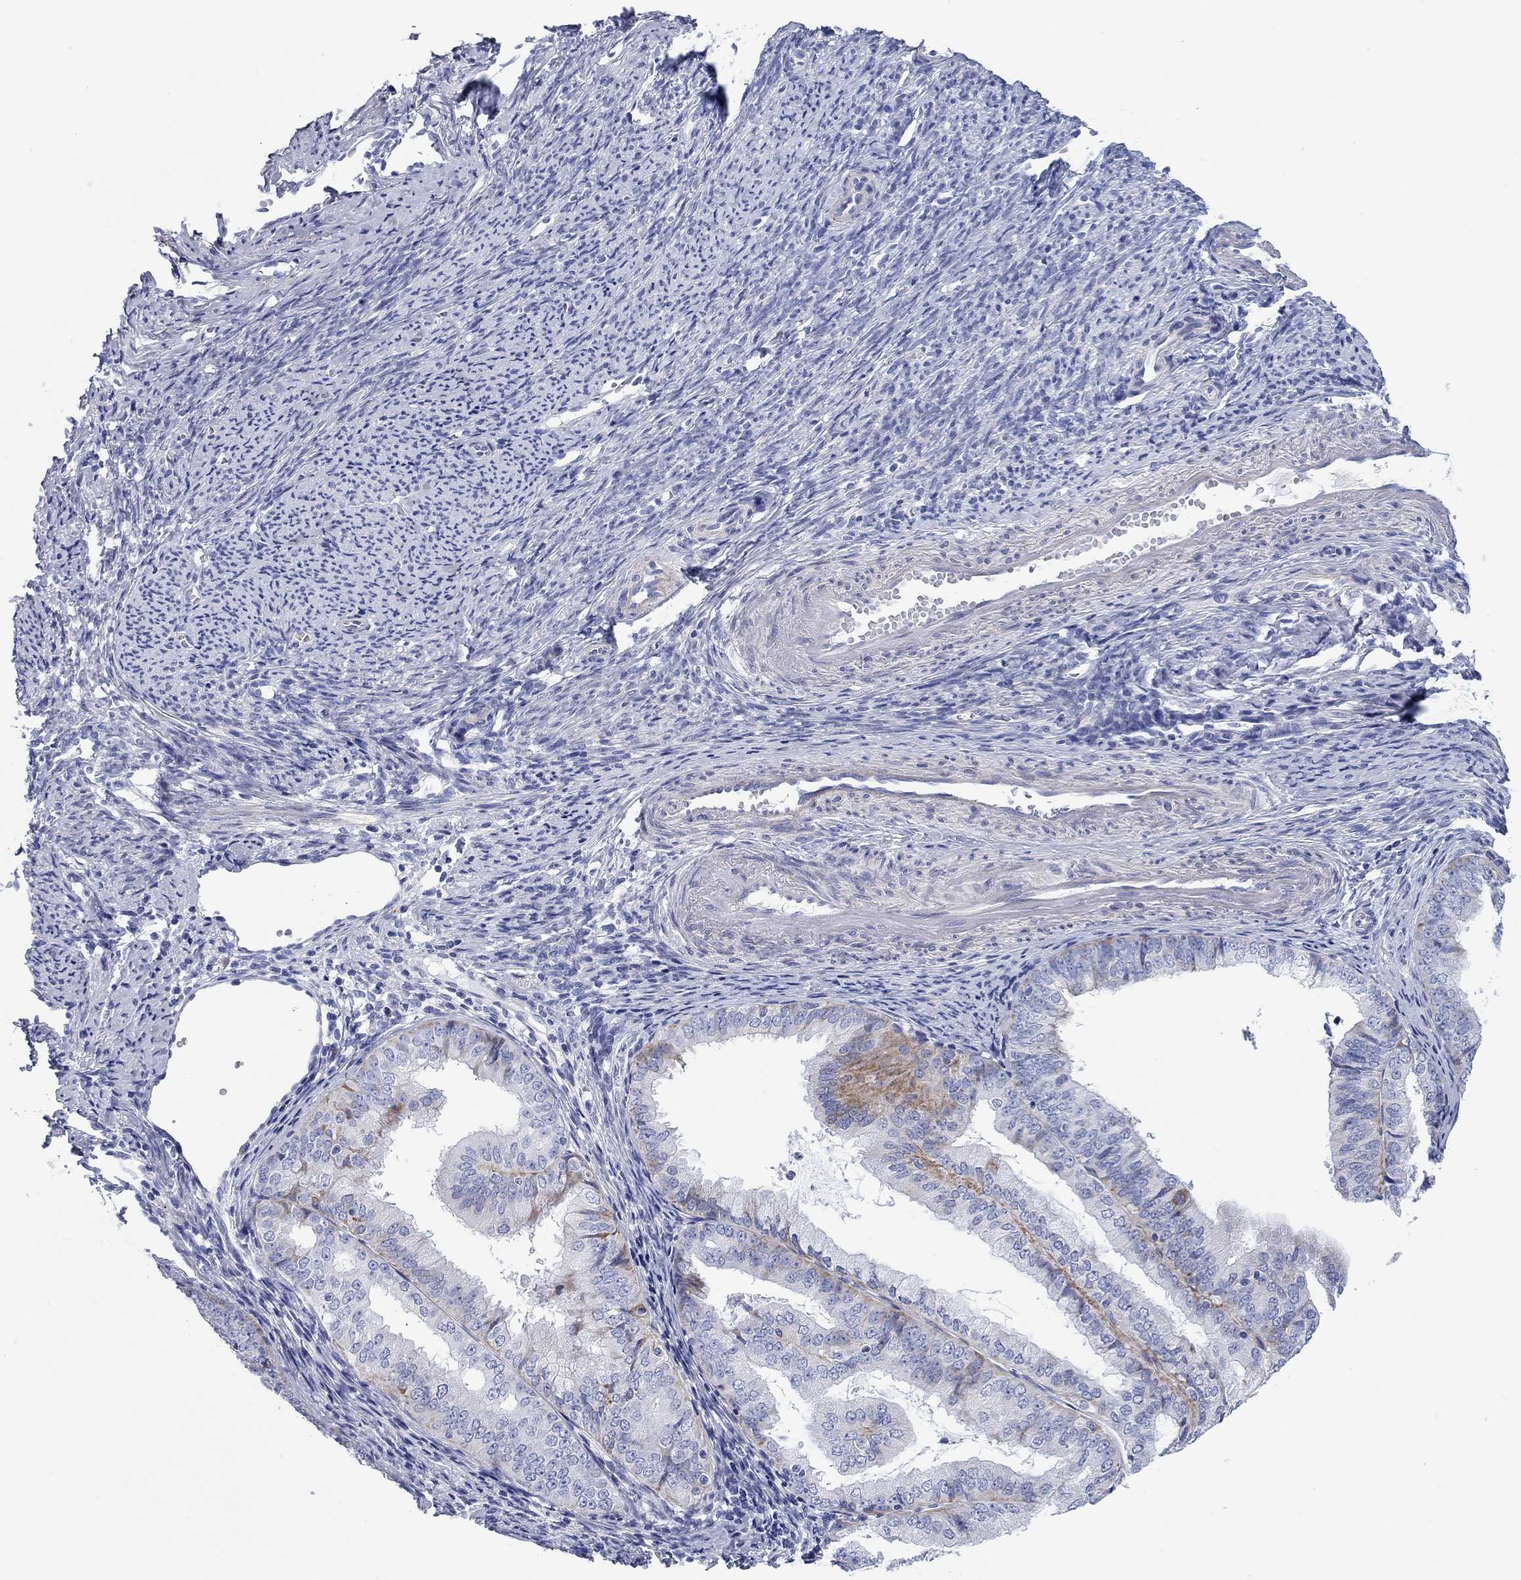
{"staining": {"intensity": "weak", "quantity": "<25%", "location": "cytoplasmic/membranous"}, "tissue": "endometrial cancer", "cell_type": "Tumor cells", "image_type": "cancer", "snomed": [{"axis": "morphology", "description": "Adenocarcinoma, NOS"}, {"axis": "topography", "description": "Endometrium"}], "caption": "A photomicrograph of human endometrial cancer (adenocarcinoma) is negative for staining in tumor cells.", "gene": "CHI3L2", "patient": {"sex": "female", "age": 63}}